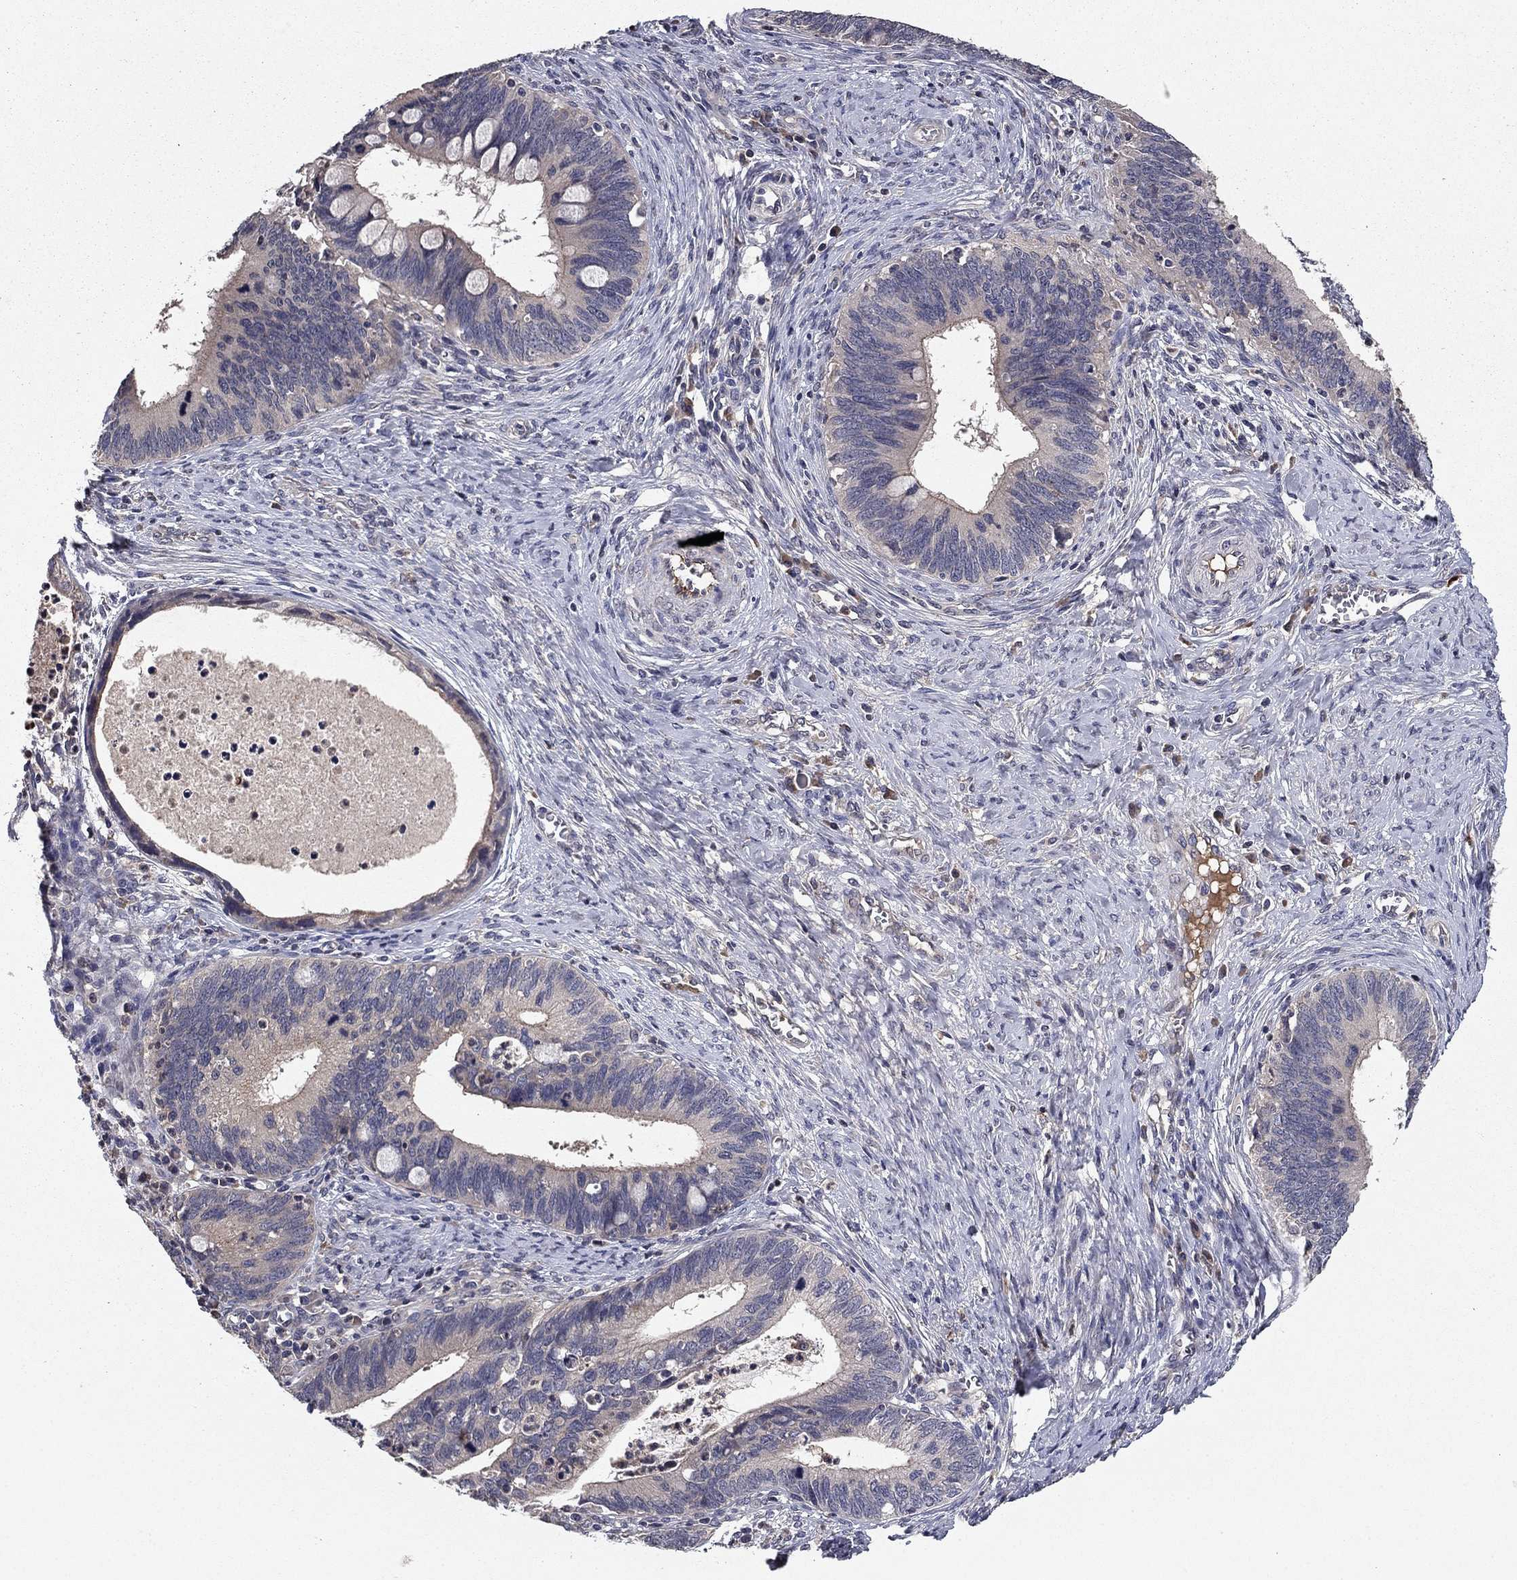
{"staining": {"intensity": "negative", "quantity": "none", "location": "none"}, "tissue": "cervical cancer", "cell_type": "Tumor cells", "image_type": "cancer", "snomed": [{"axis": "morphology", "description": "Adenocarcinoma, NOS"}, {"axis": "topography", "description": "Cervix"}], "caption": "Immunohistochemistry photomicrograph of neoplastic tissue: human cervical adenocarcinoma stained with DAB (3,3'-diaminobenzidine) reveals no significant protein staining in tumor cells.", "gene": "PROS1", "patient": {"sex": "female", "age": 42}}